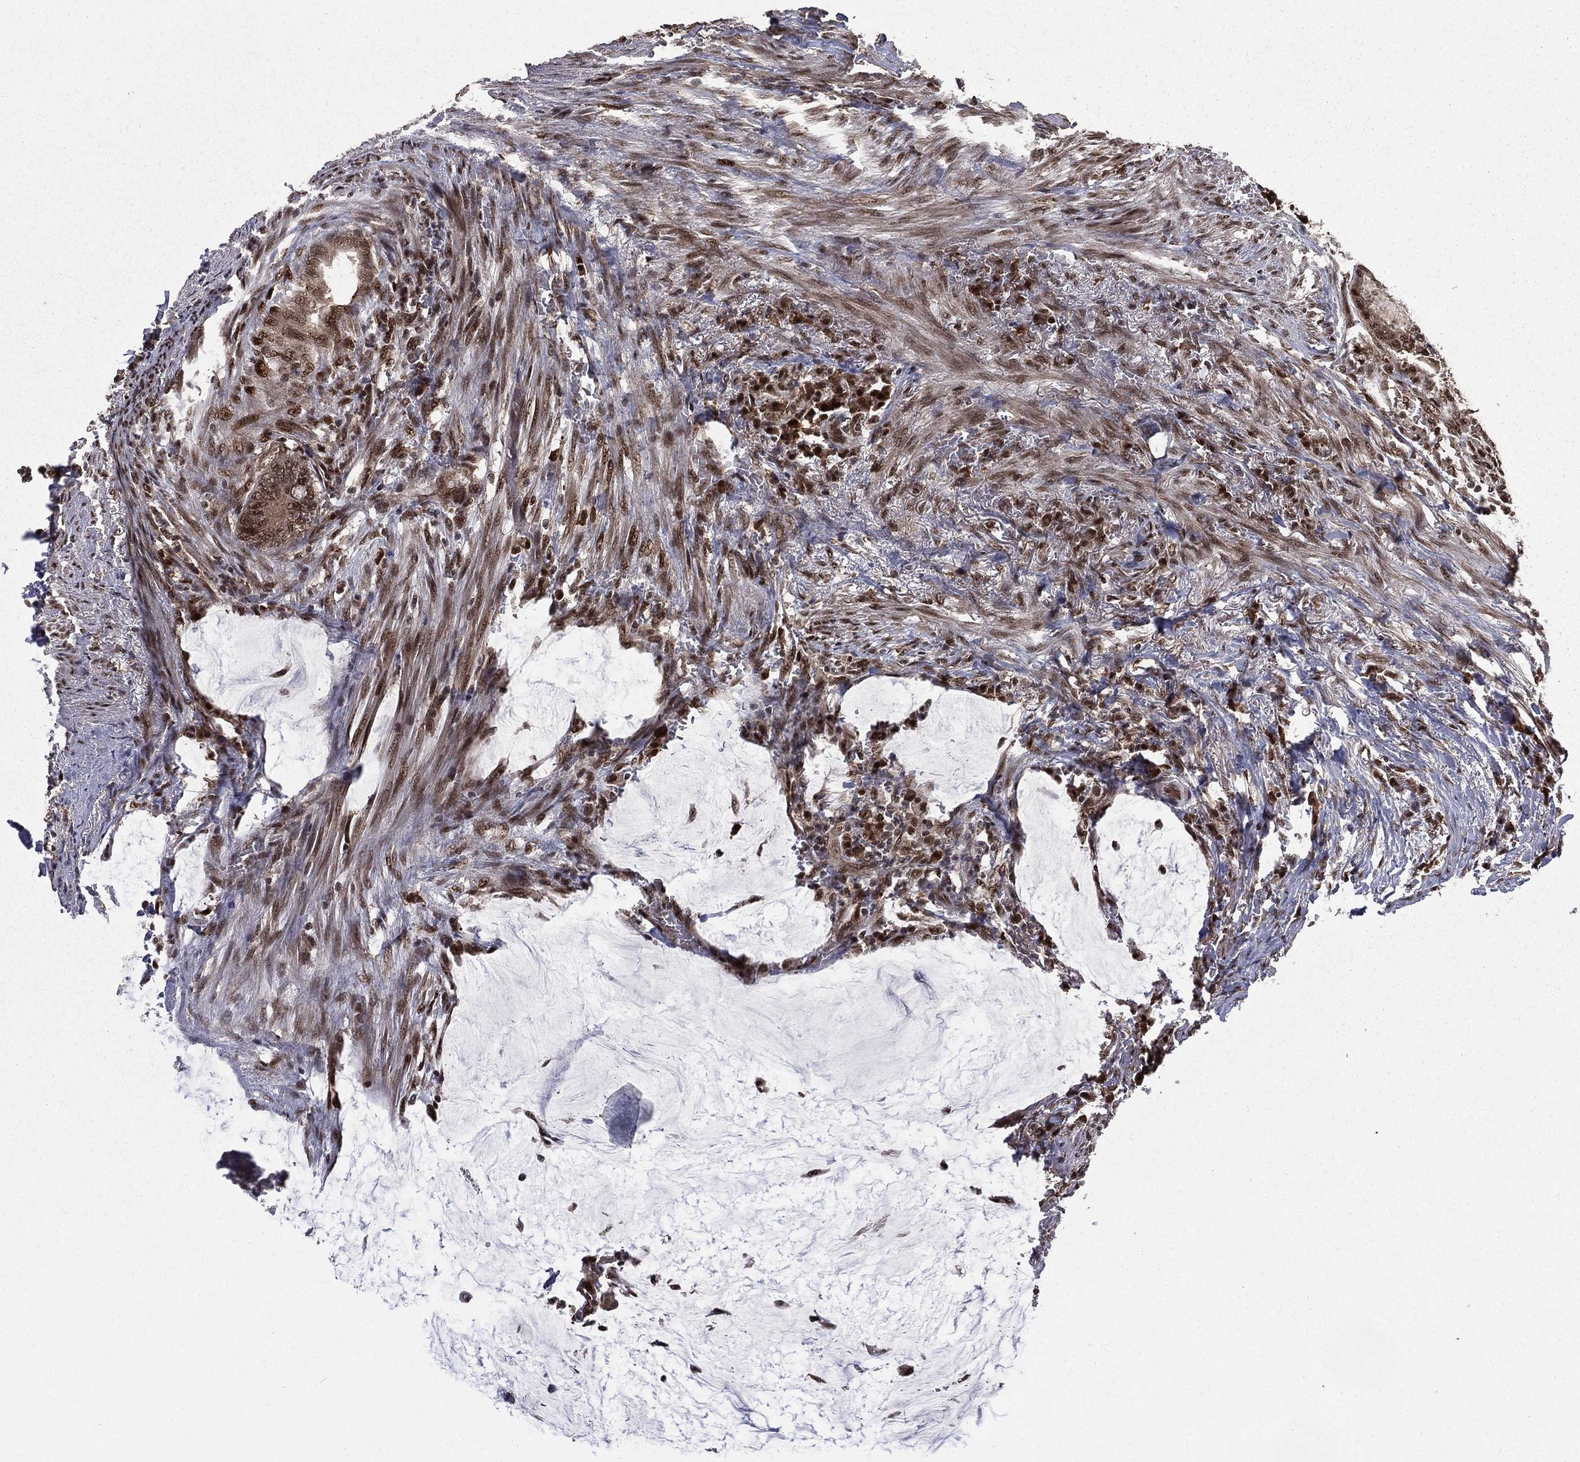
{"staining": {"intensity": "moderate", "quantity": "25%-75%", "location": "cytoplasmic/membranous,nuclear"}, "tissue": "colorectal cancer", "cell_type": "Tumor cells", "image_type": "cancer", "snomed": [{"axis": "morphology", "description": "Normal tissue, NOS"}, {"axis": "morphology", "description": "Adenocarcinoma, NOS"}, {"axis": "topography", "description": "Rectum"}, {"axis": "topography", "description": "Peripheral nerve tissue"}], "caption": "Approximately 25%-75% of tumor cells in human adenocarcinoma (colorectal) show moderate cytoplasmic/membranous and nuclear protein positivity as visualized by brown immunohistochemical staining.", "gene": "JMJD6", "patient": {"sex": "male", "age": 92}}